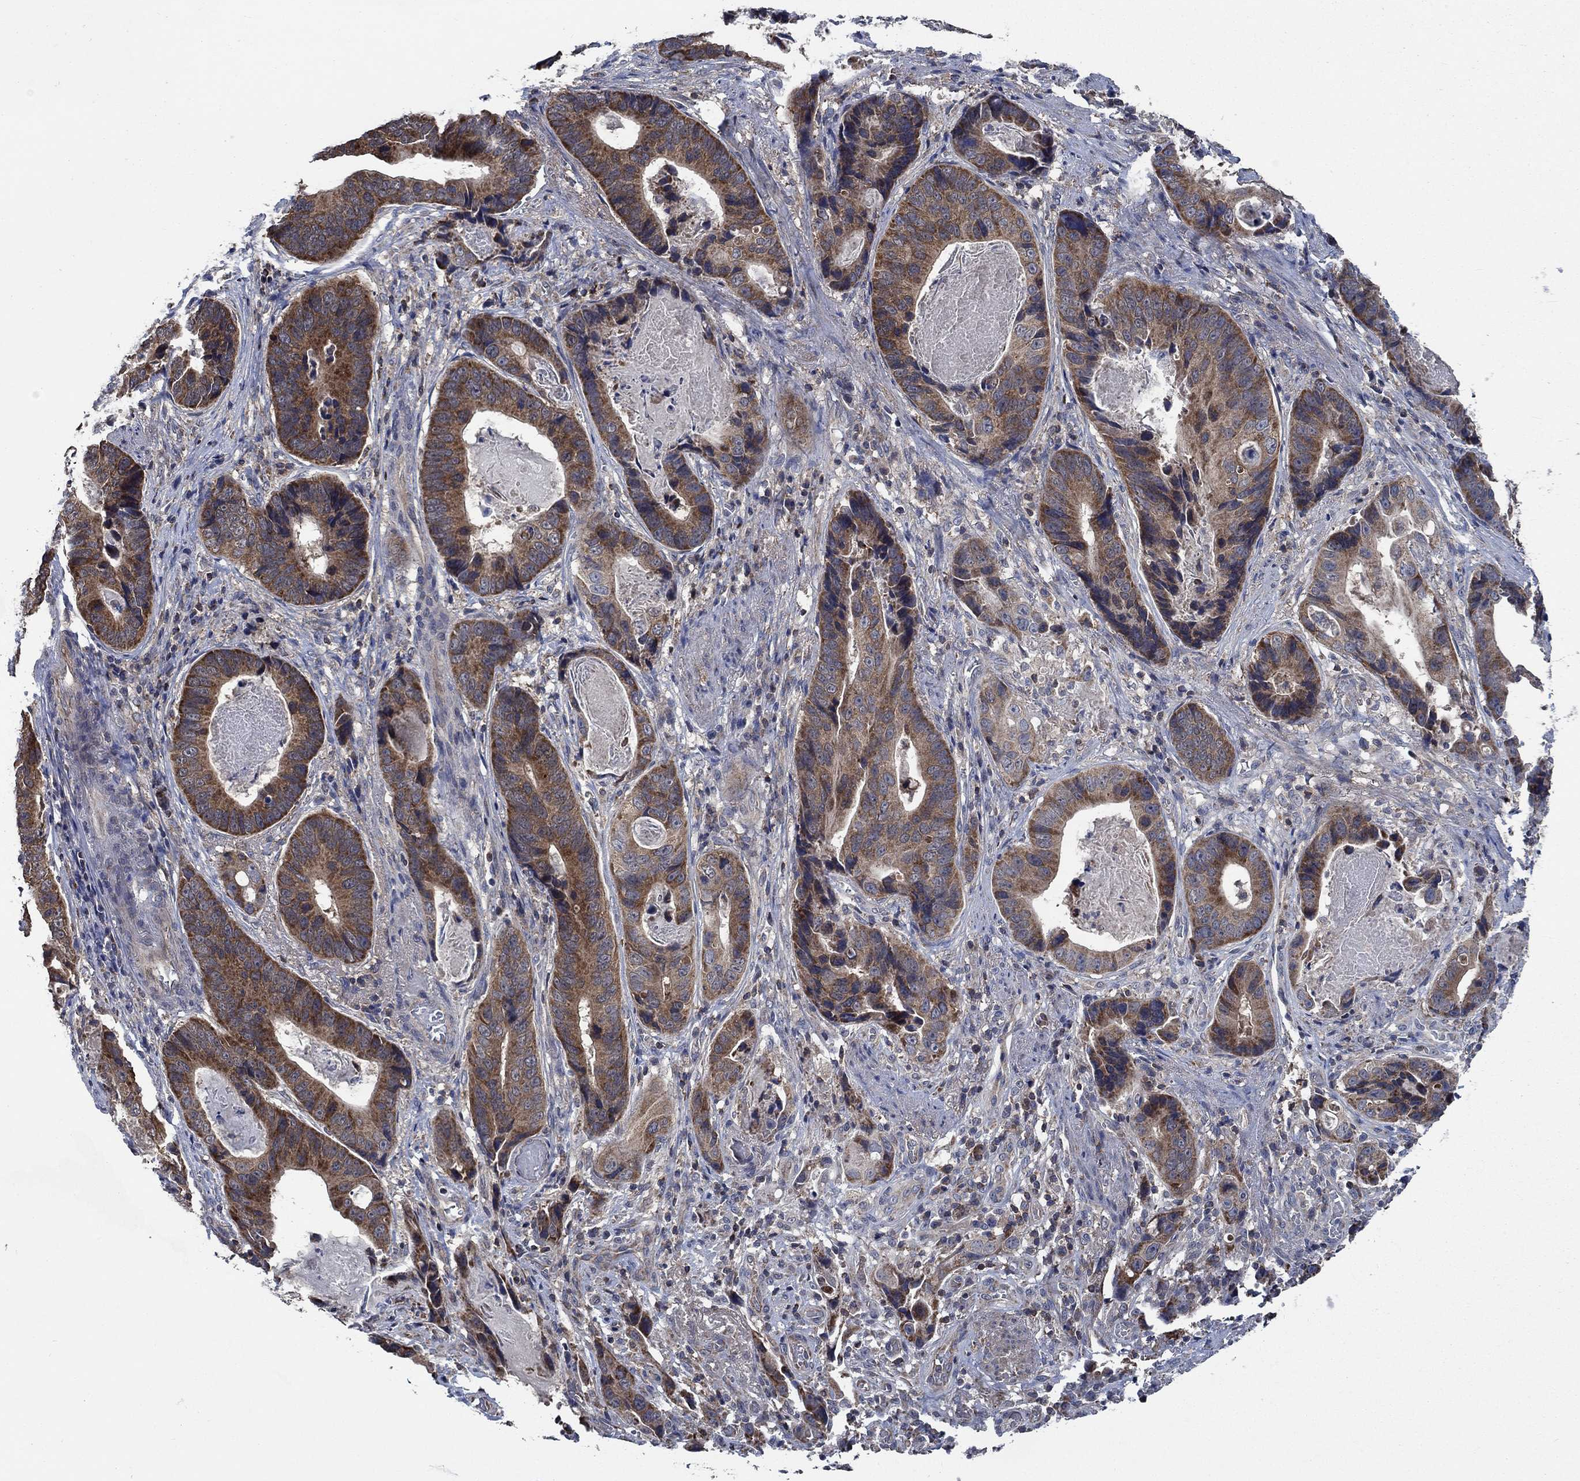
{"staining": {"intensity": "moderate", "quantity": ">75%", "location": "cytoplasmic/membranous"}, "tissue": "stomach cancer", "cell_type": "Tumor cells", "image_type": "cancer", "snomed": [{"axis": "morphology", "description": "Adenocarcinoma, NOS"}, {"axis": "topography", "description": "Stomach"}], "caption": "Immunohistochemical staining of stomach cancer (adenocarcinoma) reveals moderate cytoplasmic/membranous protein staining in about >75% of tumor cells. Nuclei are stained in blue.", "gene": "STXBP6", "patient": {"sex": "male", "age": 84}}